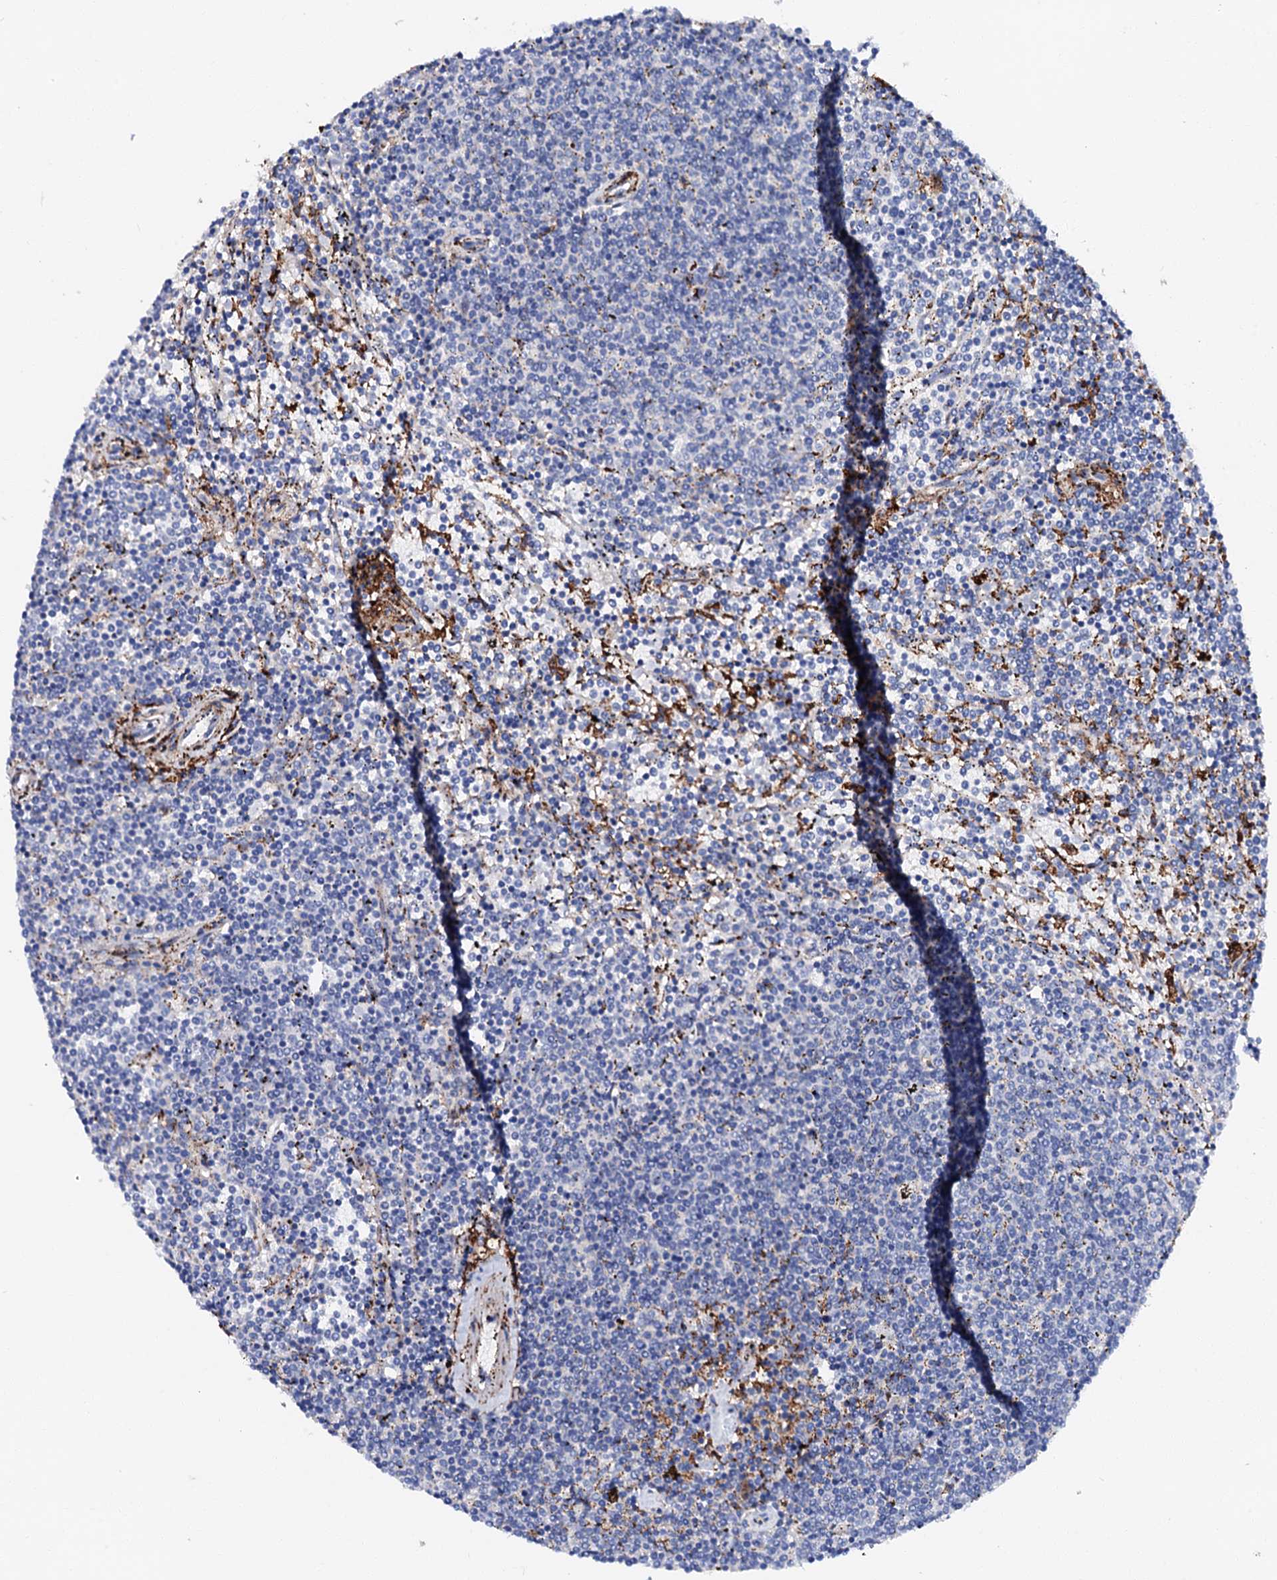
{"staining": {"intensity": "negative", "quantity": "none", "location": "none"}, "tissue": "lymphoma", "cell_type": "Tumor cells", "image_type": "cancer", "snomed": [{"axis": "morphology", "description": "Malignant lymphoma, non-Hodgkin's type, Low grade"}, {"axis": "topography", "description": "Spleen"}], "caption": "This is an IHC micrograph of human lymphoma. There is no expression in tumor cells.", "gene": "MED13L", "patient": {"sex": "female", "age": 50}}